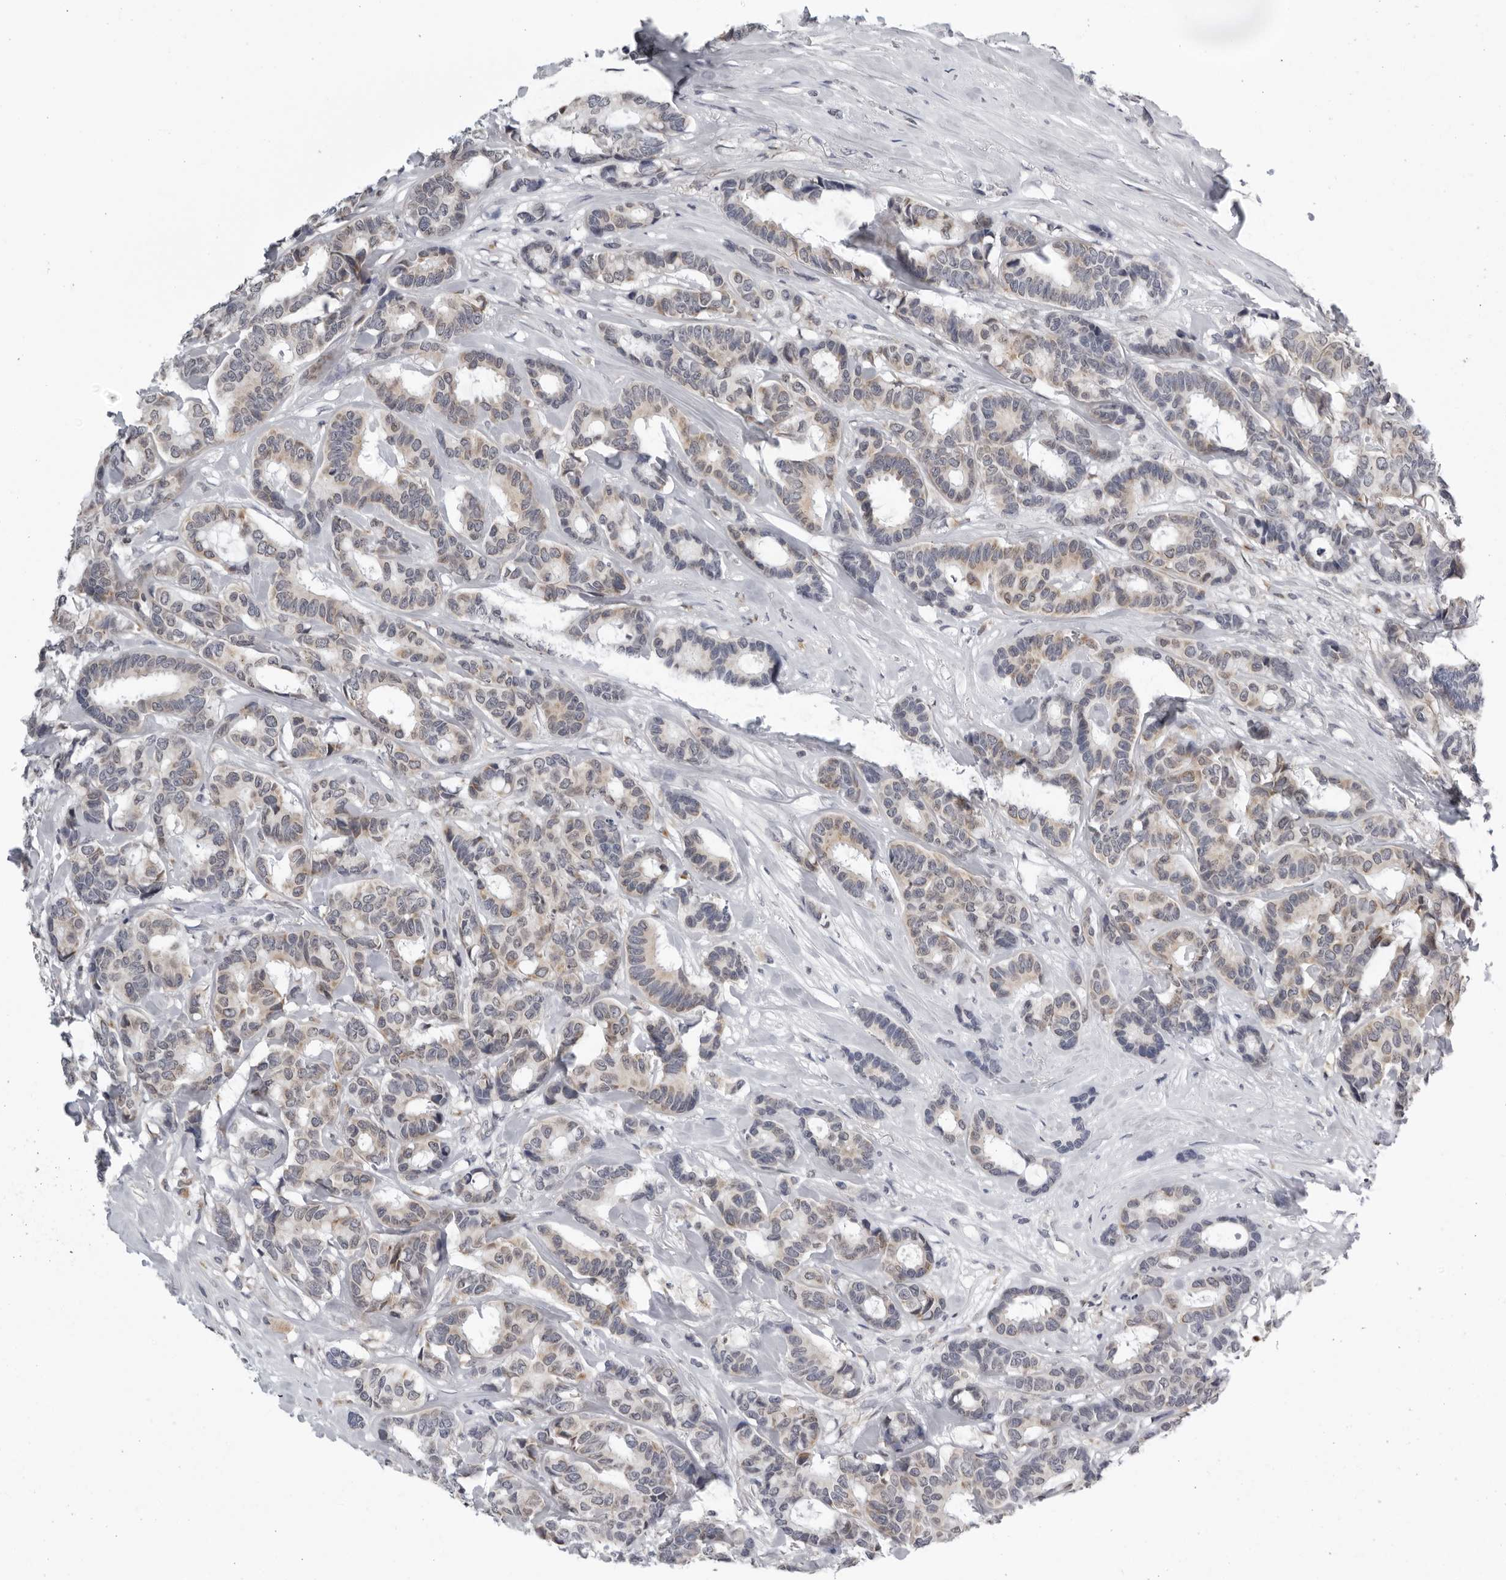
{"staining": {"intensity": "weak", "quantity": "25%-75%", "location": "cytoplasmic/membranous"}, "tissue": "breast cancer", "cell_type": "Tumor cells", "image_type": "cancer", "snomed": [{"axis": "morphology", "description": "Duct carcinoma"}, {"axis": "topography", "description": "Breast"}], "caption": "Protein staining of infiltrating ductal carcinoma (breast) tissue demonstrates weak cytoplasmic/membranous staining in approximately 25%-75% of tumor cells.", "gene": "CPT2", "patient": {"sex": "female", "age": 87}}